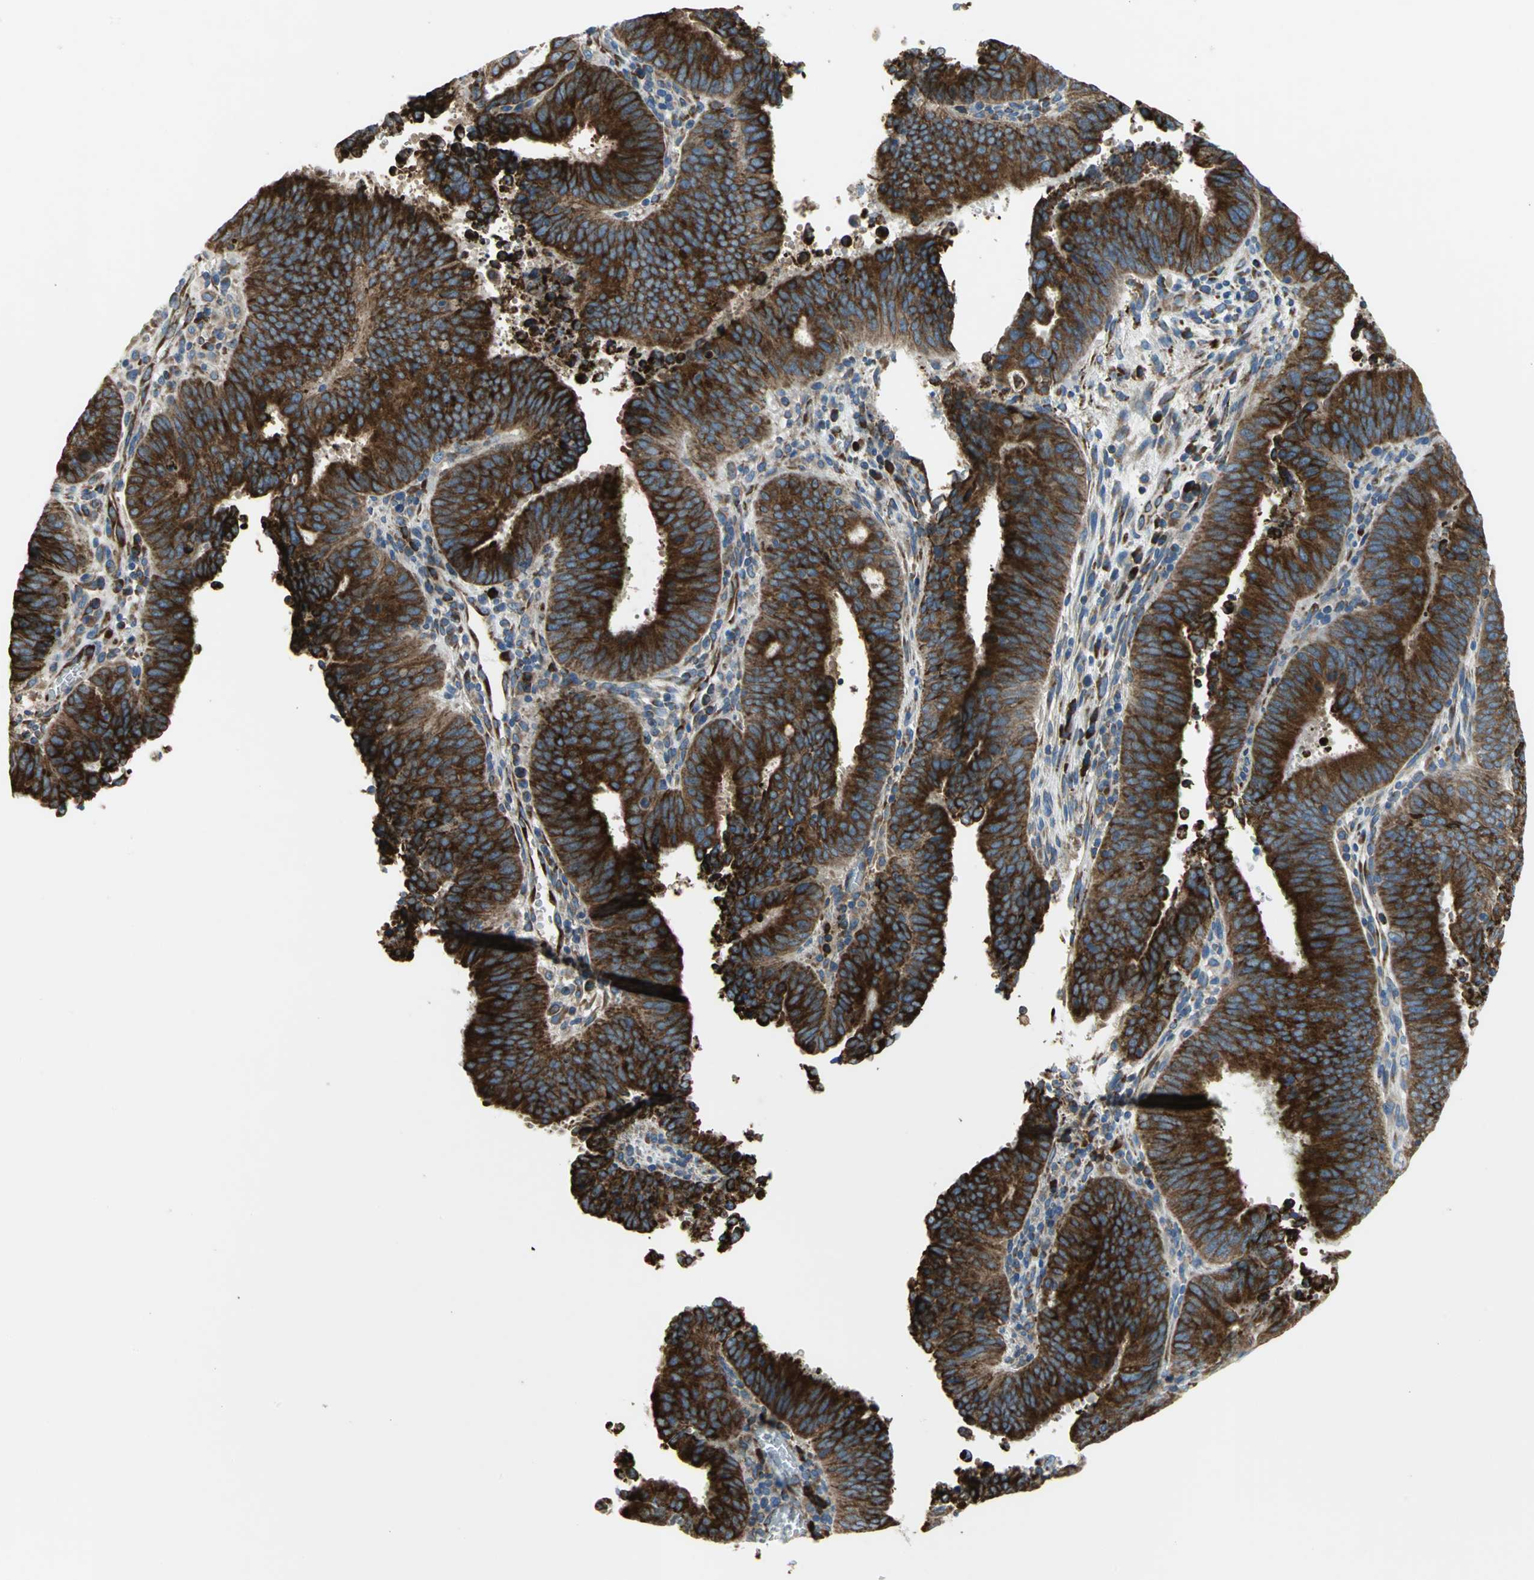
{"staining": {"intensity": "strong", "quantity": ">75%", "location": "cytoplasmic/membranous"}, "tissue": "cervical cancer", "cell_type": "Tumor cells", "image_type": "cancer", "snomed": [{"axis": "morphology", "description": "Adenocarcinoma, NOS"}, {"axis": "topography", "description": "Cervix"}], "caption": "Human cervical adenocarcinoma stained with a protein marker demonstrates strong staining in tumor cells.", "gene": "TULP4", "patient": {"sex": "female", "age": 44}}